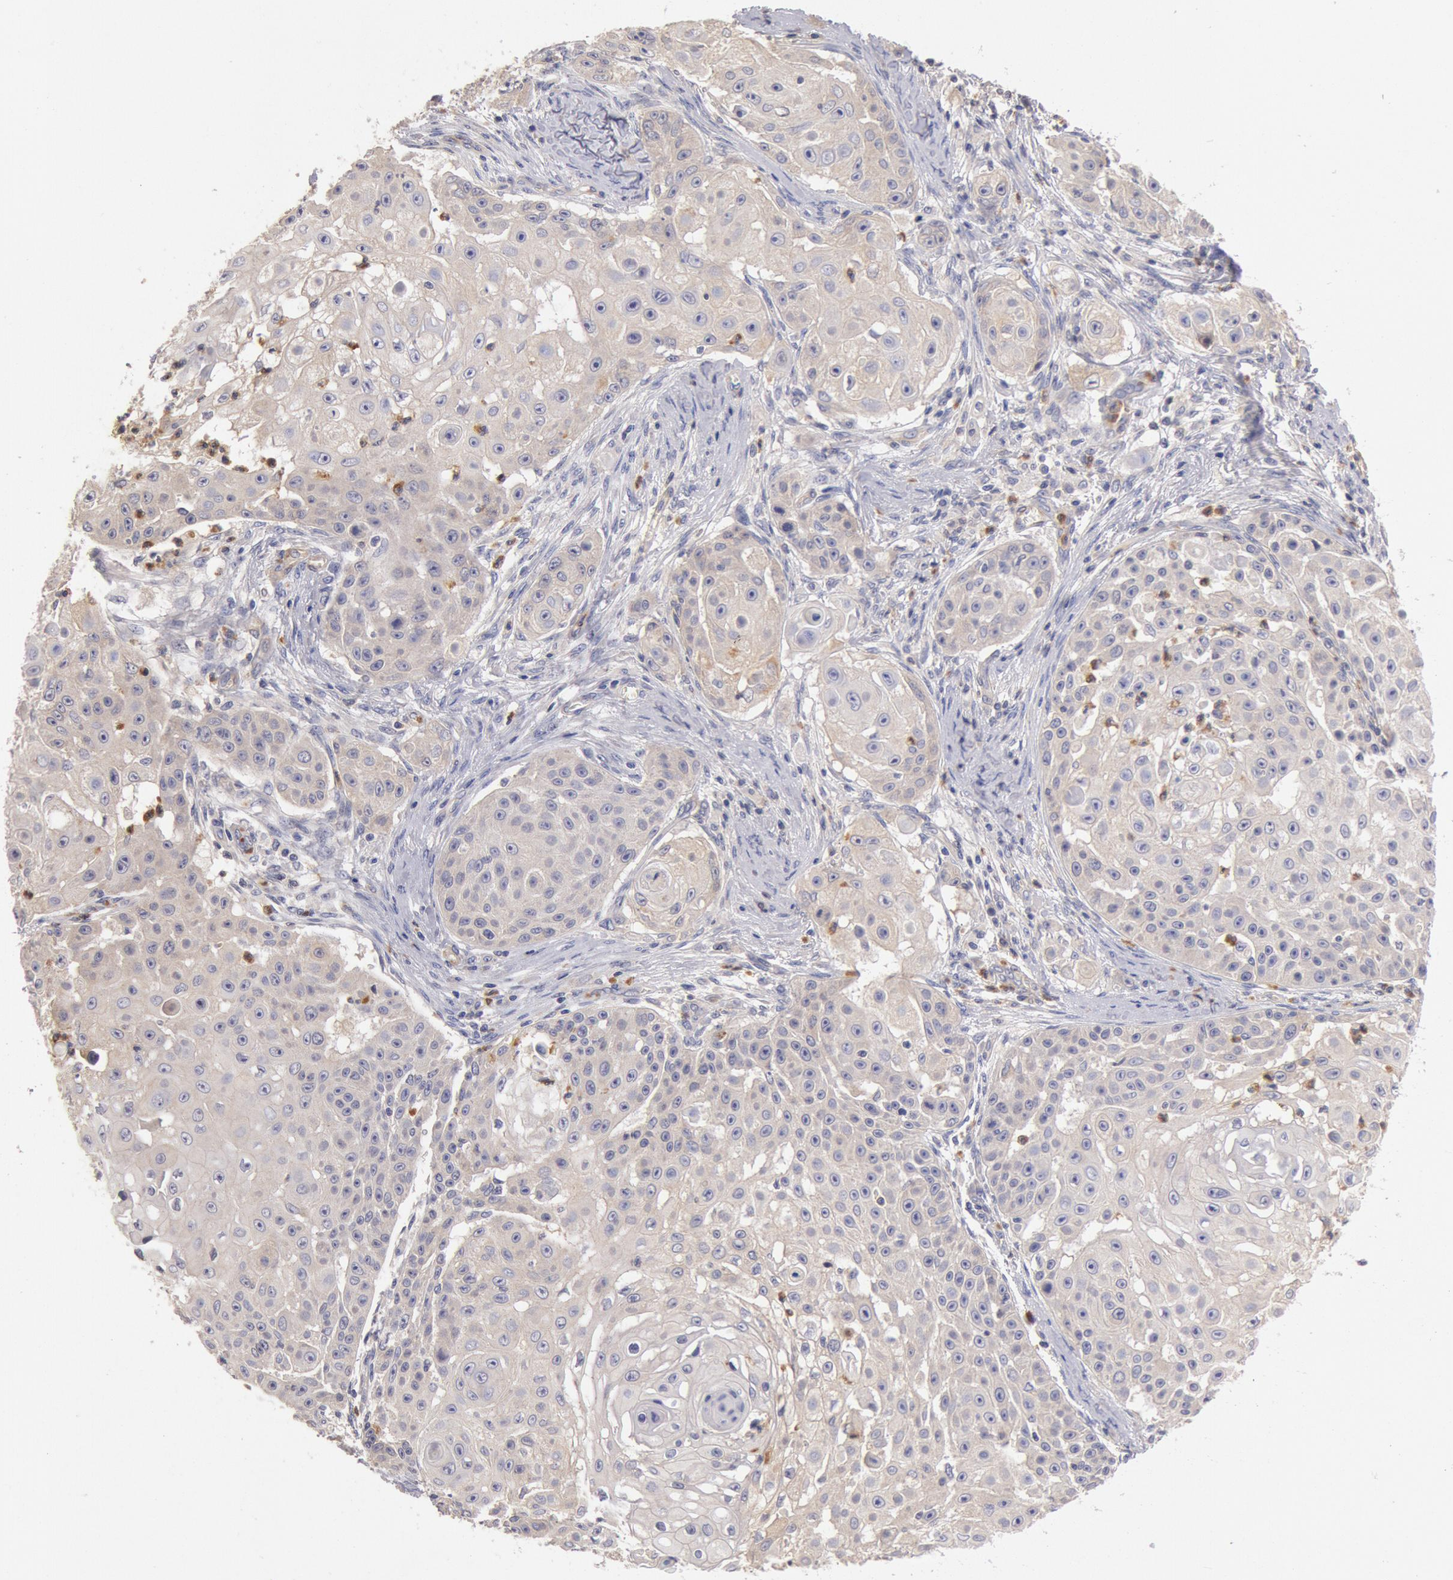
{"staining": {"intensity": "weak", "quantity": "25%-75%", "location": "cytoplasmic/membranous"}, "tissue": "skin cancer", "cell_type": "Tumor cells", "image_type": "cancer", "snomed": [{"axis": "morphology", "description": "Squamous cell carcinoma, NOS"}, {"axis": "topography", "description": "Skin"}], "caption": "Weak cytoplasmic/membranous staining for a protein is identified in approximately 25%-75% of tumor cells of squamous cell carcinoma (skin) using immunohistochemistry (IHC).", "gene": "TMED8", "patient": {"sex": "female", "age": 57}}